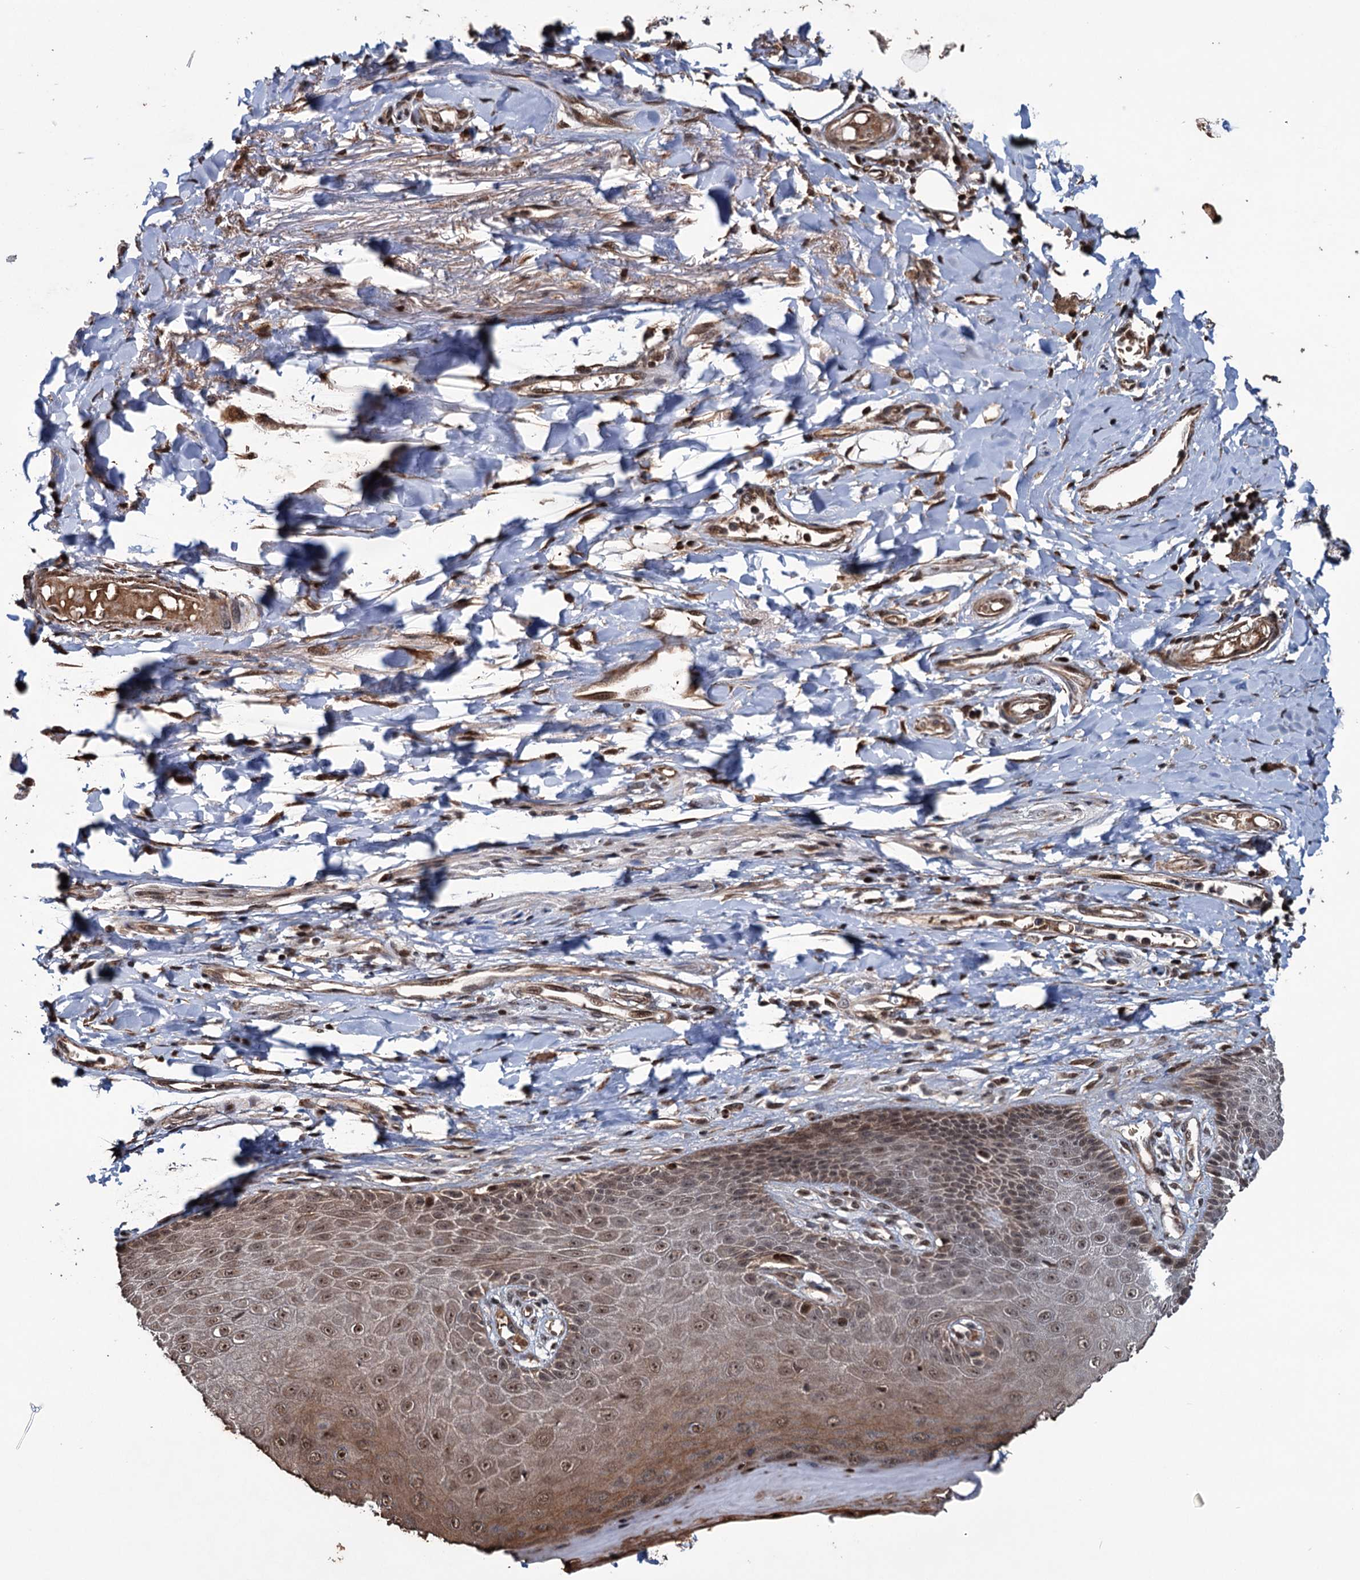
{"staining": {"intensity": "strong", "quantity": "25%-75%", "location": "cytoplasmic/membranous,nuclear"}, "tissue": "skin", "cell_type": "Epidermal cells", "image_type": "normal", "snomed": [{"axis": "morphology", "description": "Normal tissue, NOS"}, {"axis": "topography", "description": "Anal"}], "caption": "Protein expression analysis of benign human skin reveals strong cytoplasmic/membranous,nuclear staining in approximately 25%-75% of epidermal cells. The protein of interest is shown in brown color, while the nuclei are stained blue.", "gene": "EYA4", "patient": {"sex": "male", "age": 78}}